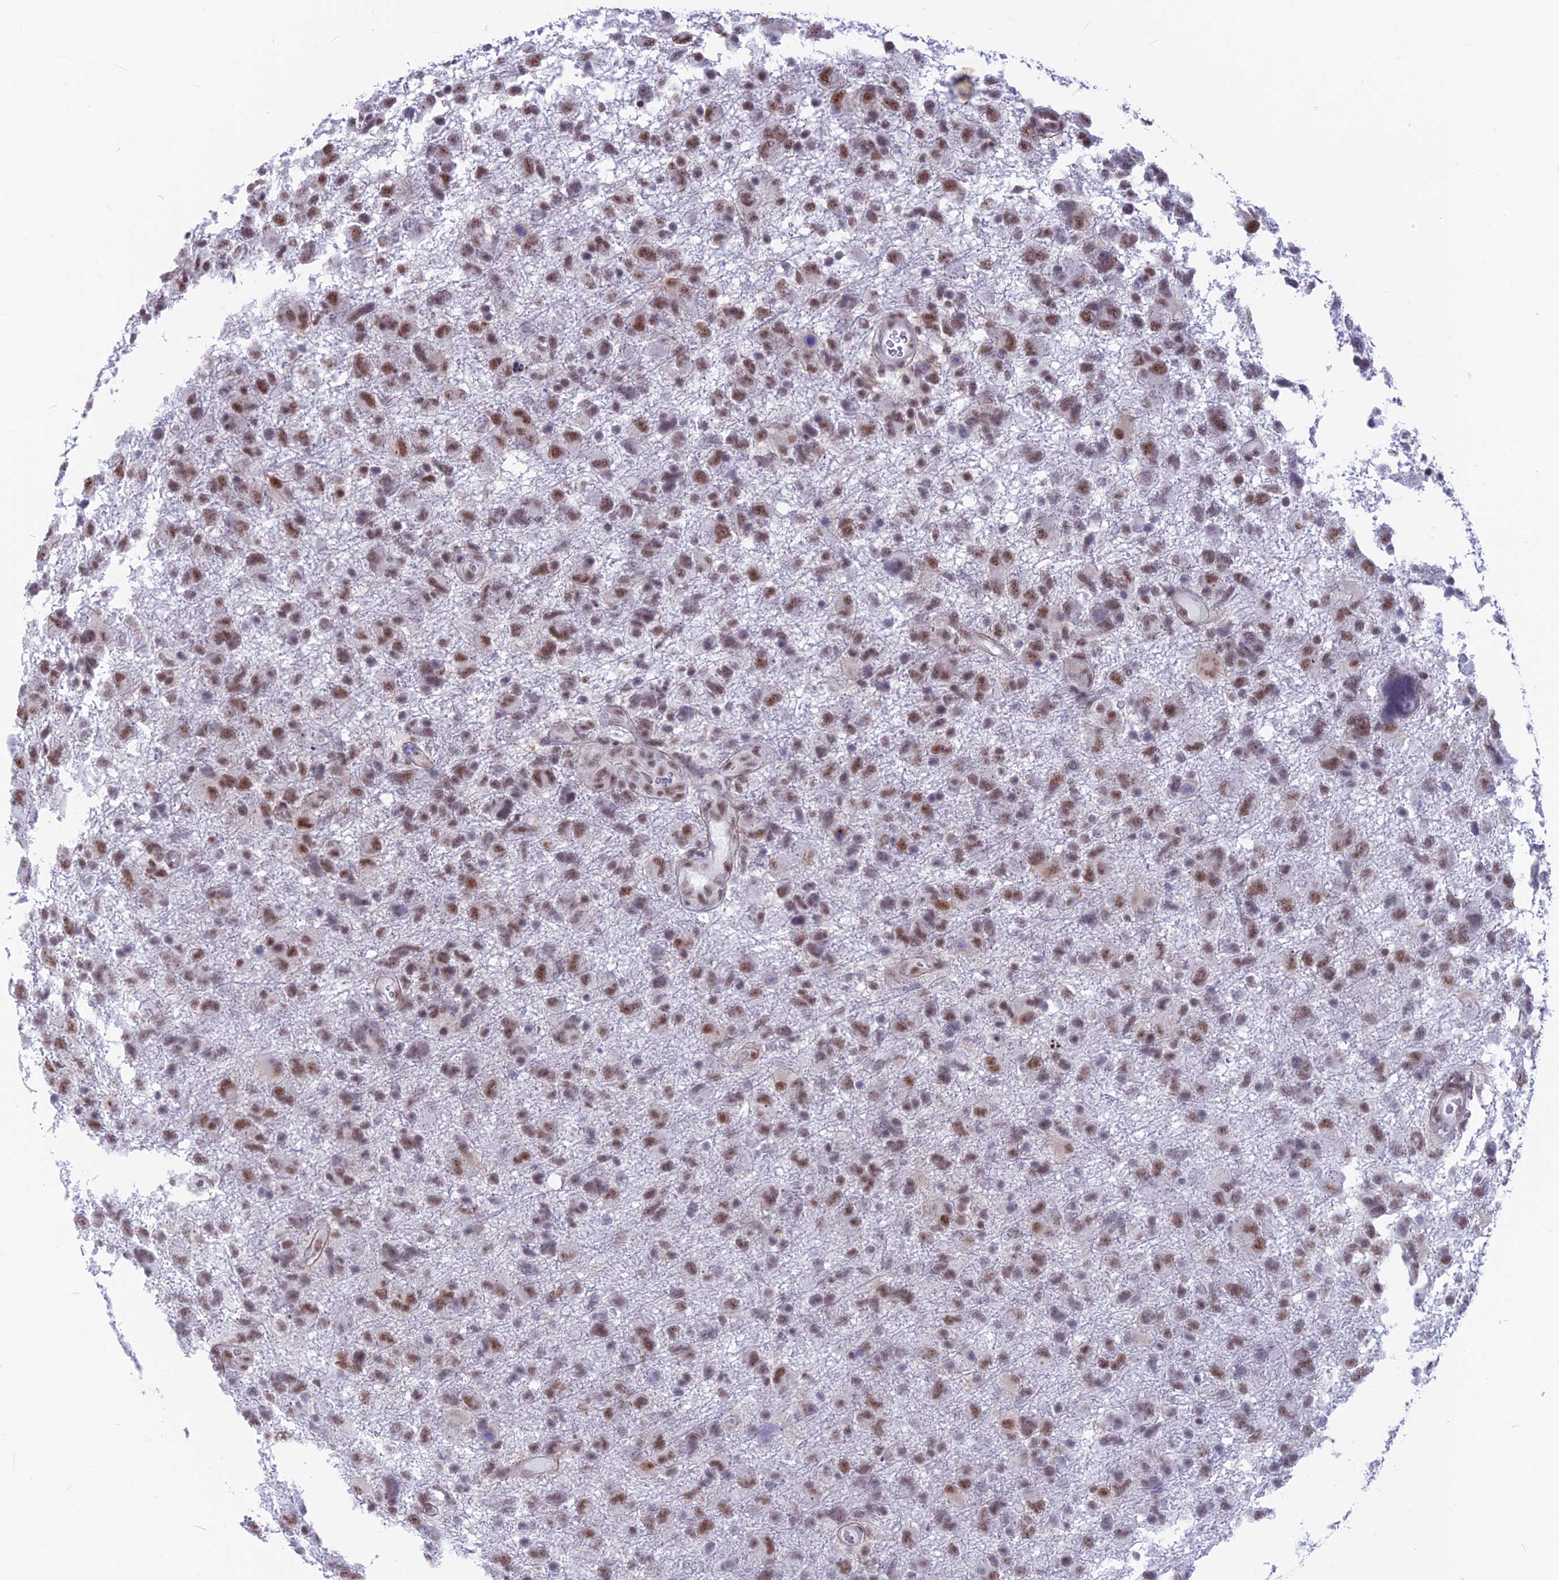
{"staining": {"intensity": "moderate", "quantity": ">75%", "location": "nuclear"}, "tissue": "glioma", "cell_type": "Tumor cells", "image_type": "cancer", "snomed": [{"axis": "morphology", "description": "Glioma, malignant, High grade"}, {"axis": "topography", "description": "Brain"}], "caption": "Human high-grade glioma (malignant) stained with a protein marker demonstrates moderate staining in tumor cells.", "gene": "SRSF5", "patient": {"sex": "male", "age": 61}}